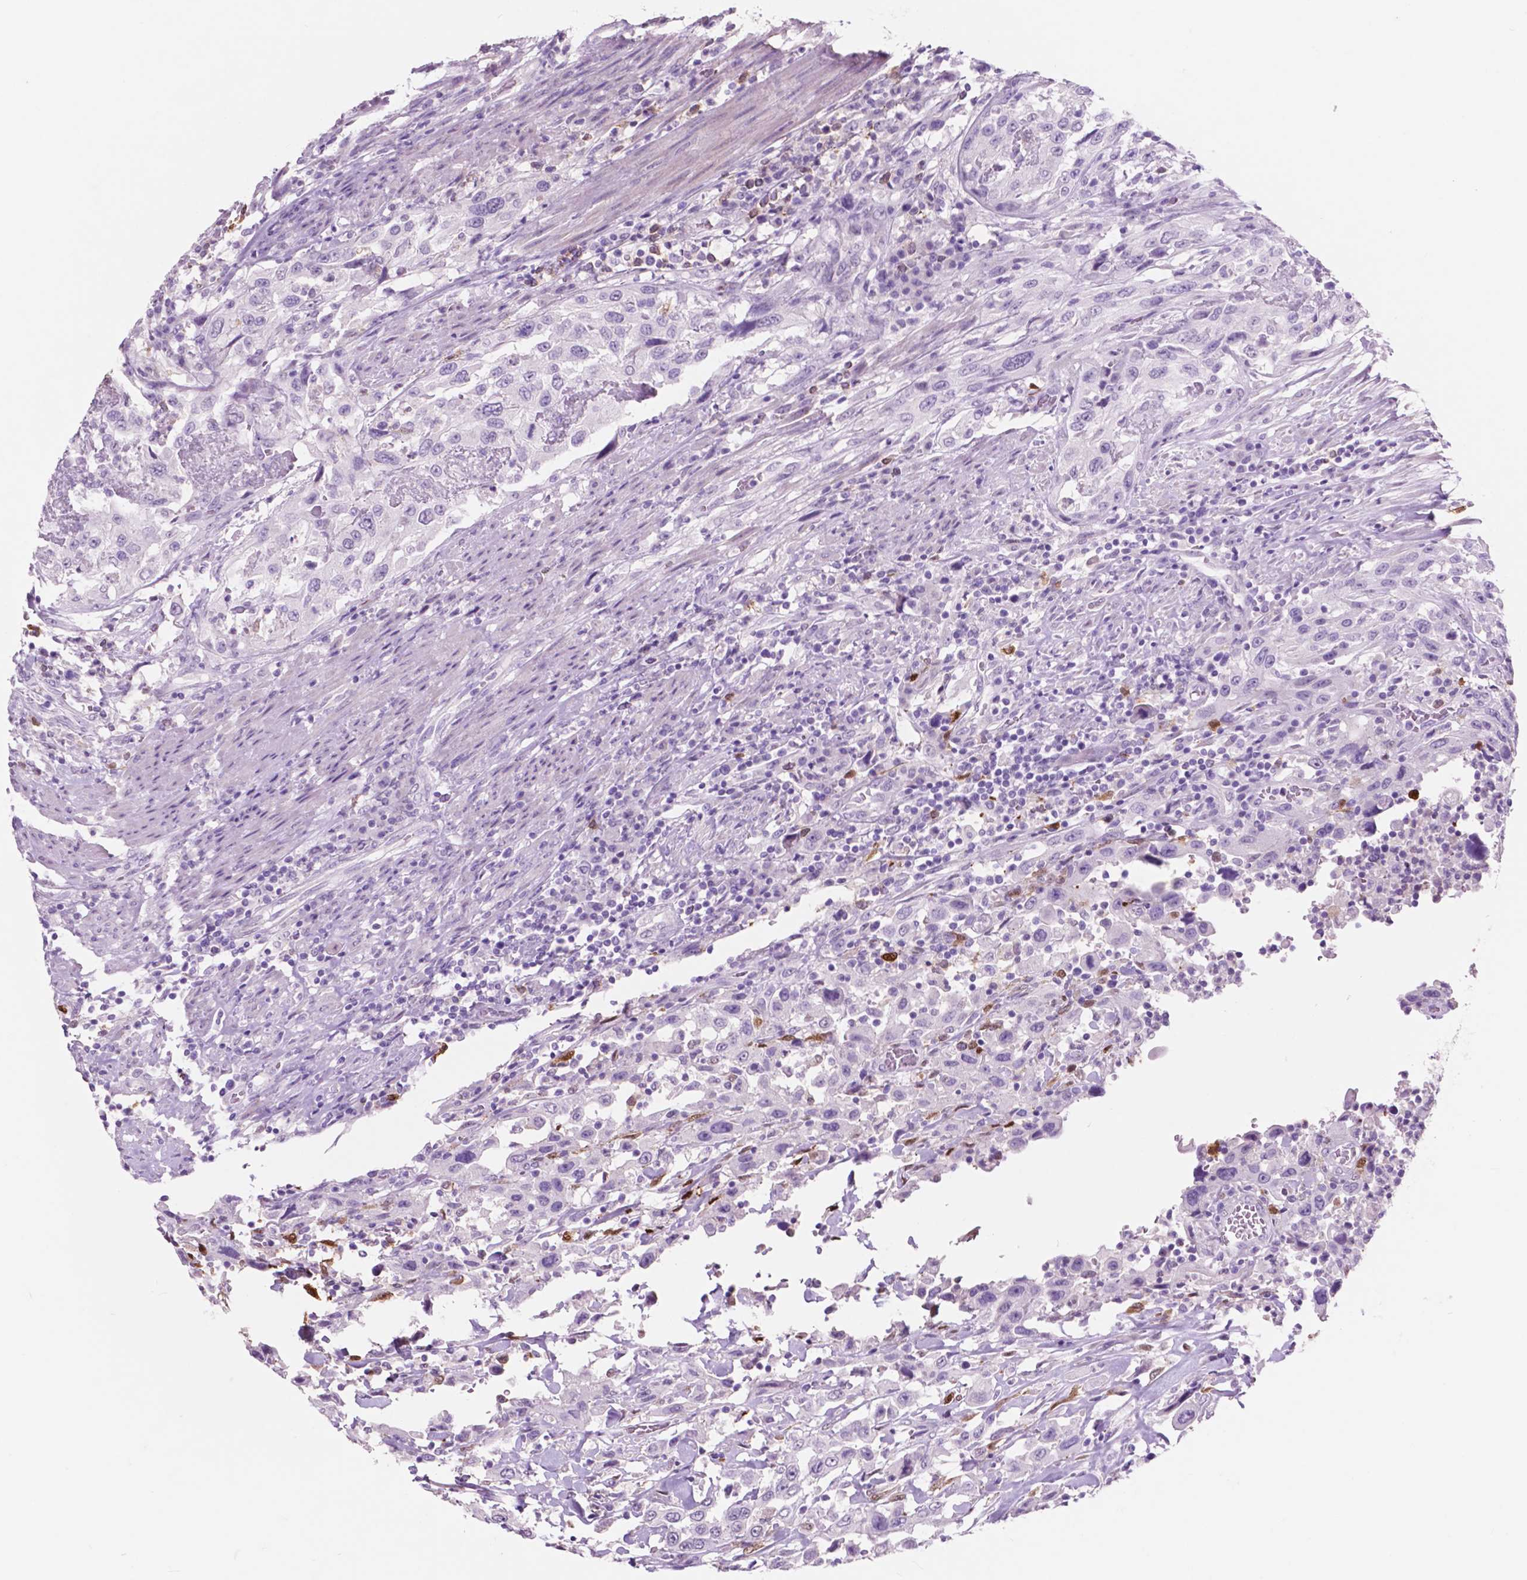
{"staining": {"intensity": "negative", "quantity": "none", "location": "none"}, "tissue": "urothelial cancer", "cell_type": "Tumor cells", "image_type": "cancer", "snomed": [{"axis": "morphology", "description": "Urothelial carcinoma, High grade"}, {"axis": "topography", "description": "Urinary bladder"}], "caption": "An IHC micrograph of high-grade urothelial carcinoma is shown. There is no staining in tumor cells of high-grade urothelial carcinoma.", "gene": "IDO1", "patient": {"sex": "male", "age": 61}}